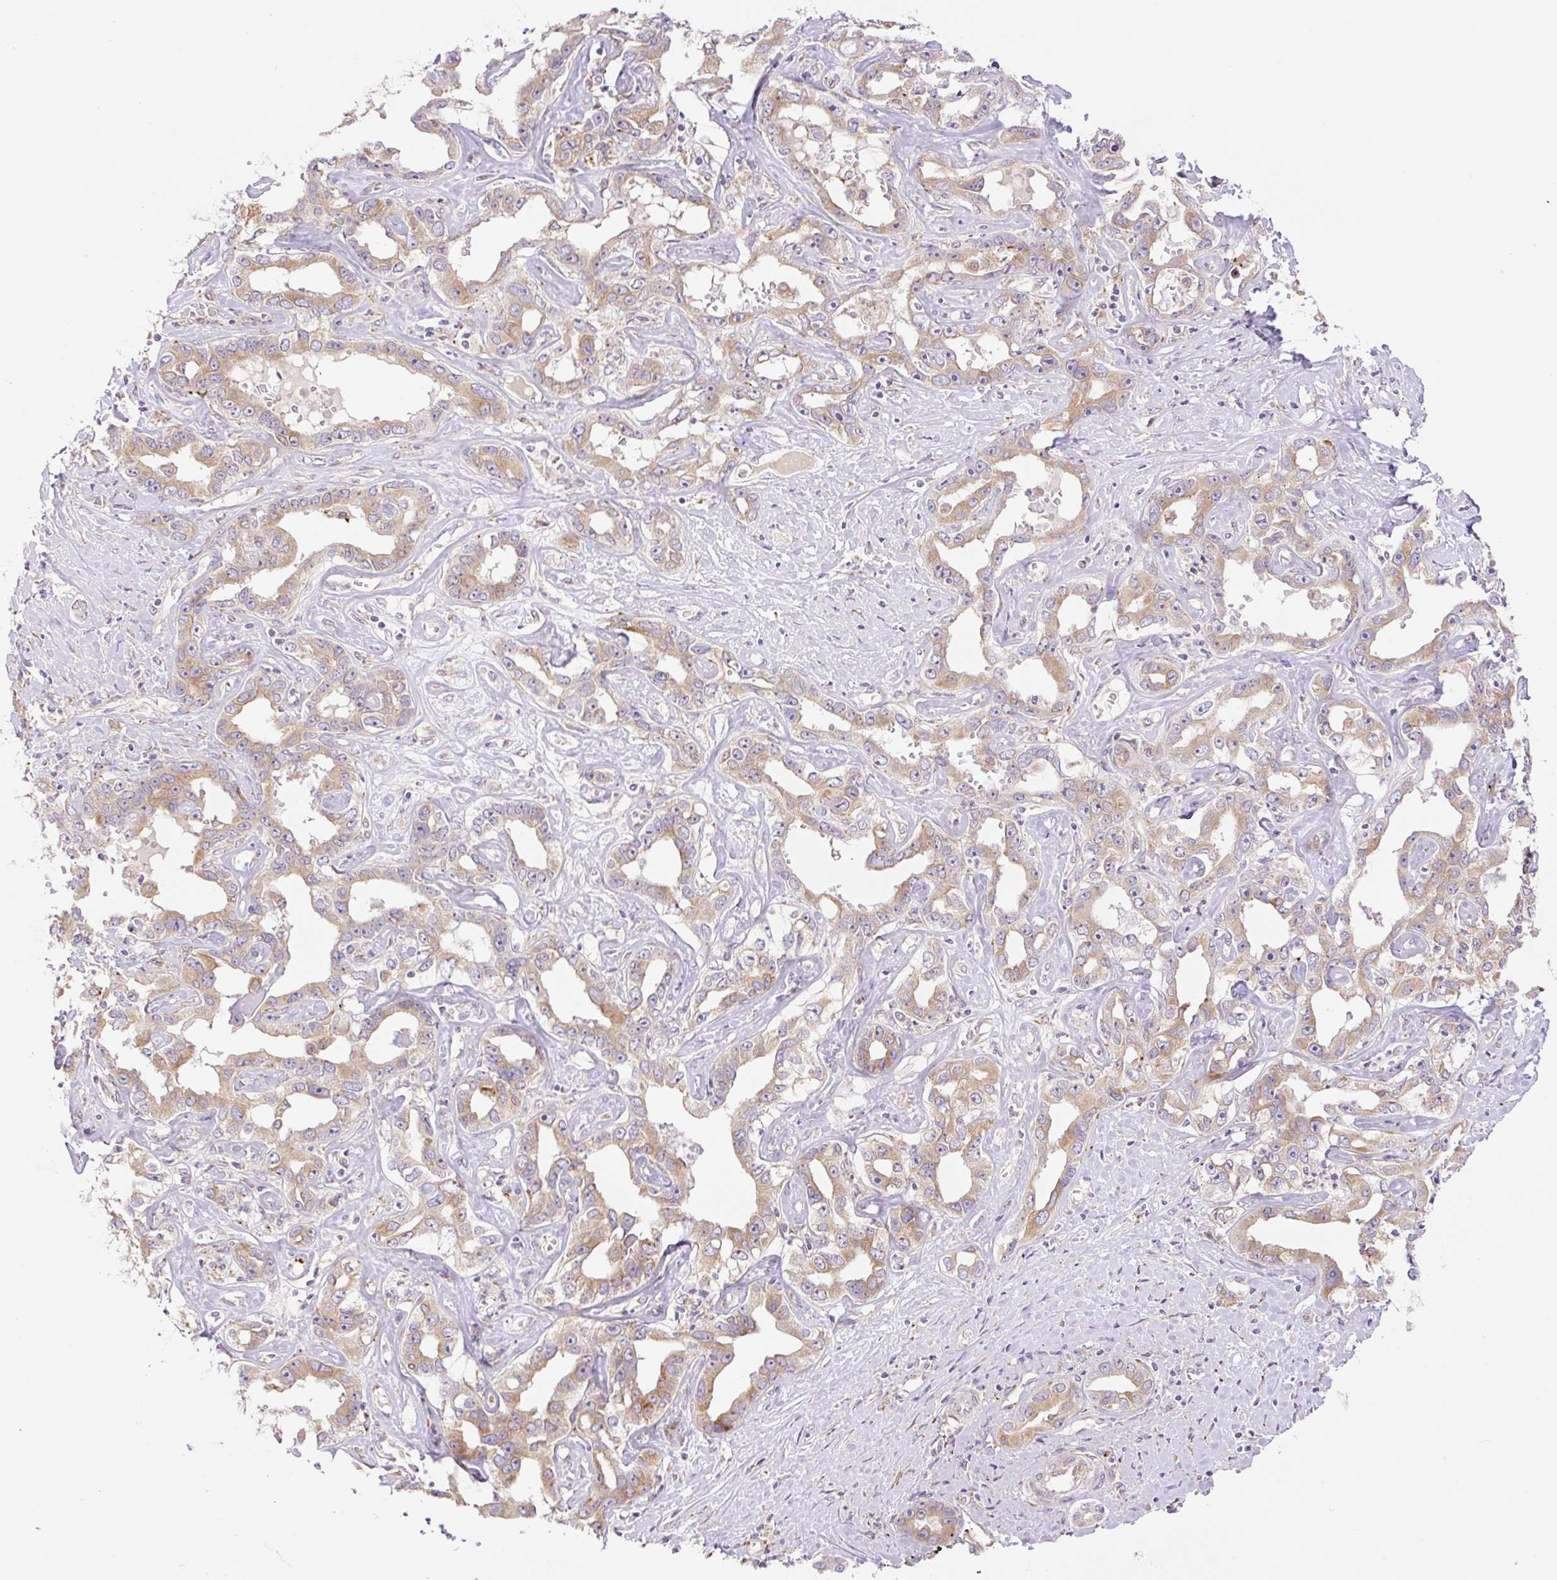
{"staining": {"intensity": "moderate", "quantity": "25%-75%", "location": "cytoplasmic/membranous"}, "tissue": "liver cancer", "cell_type": "Tumor cells", "image_type": "cancer", "snomed": [{"axis": "morphology", "description": "Cholangiocarcinoma"}, {"axis": "topography", "description": "Liver"}], "caption": "Human liver cancer (cholangiocarcinoma) stained for a protein (brown) shows moderate cytoplasmic/membranous positive expression in about 25%-75% of tumor cells.", "gene": "POFUT1", "patient": {"sex": "male", "age": 59}}